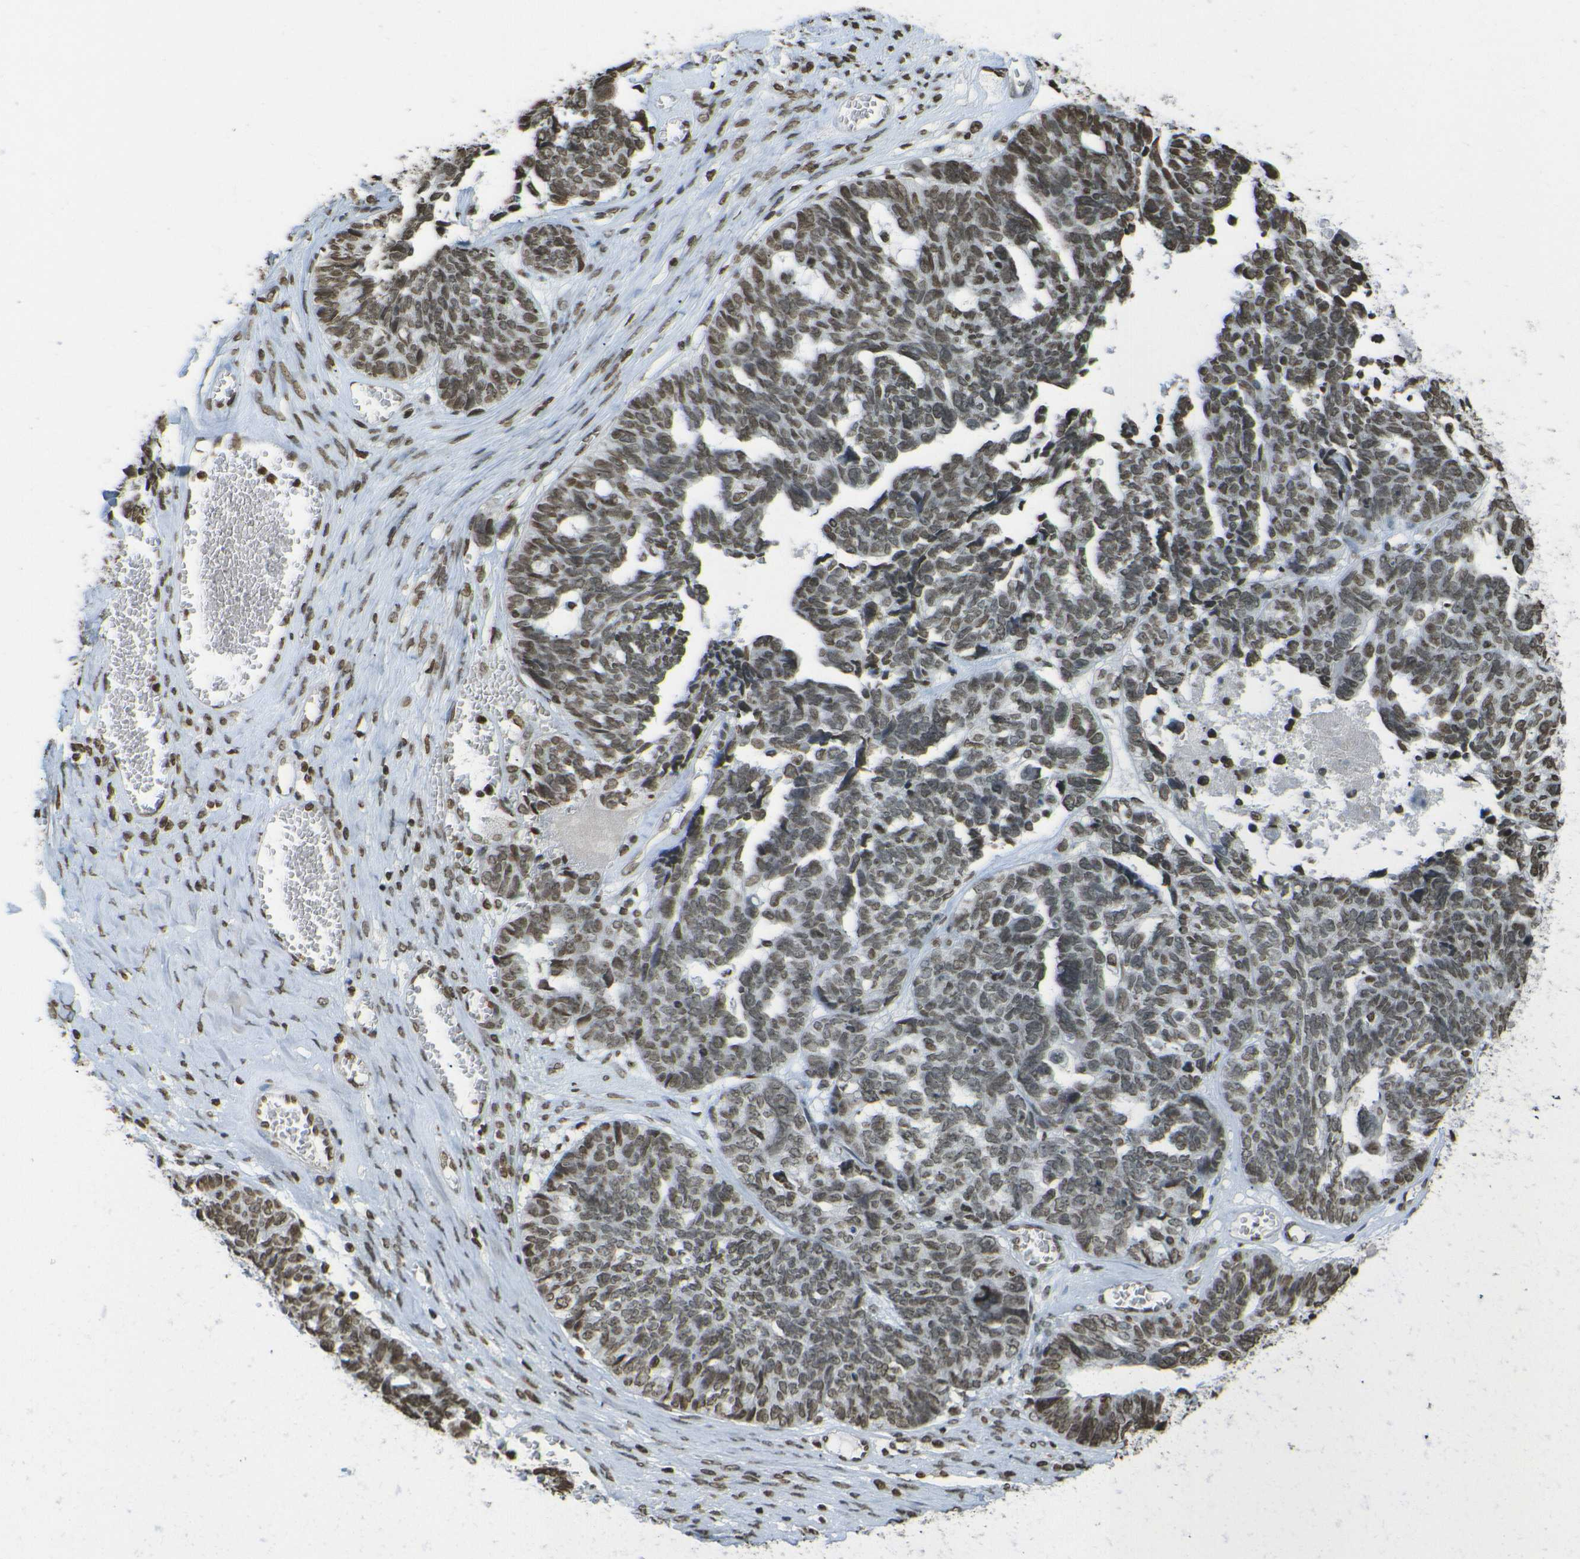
{"staining": {"intensity": "moderate", "quantity": ">75%", "location": "nuclear"}, "tissue": "ovarian cancer", "cell_type": "Tumor cells", "image_type": "cancer", "snomed": [{"axis": "morphology", "description": "Cystadenocarcinoma, serous, NOS"}, {"axis": "topography", "description": "Ovary"}], "caption": "High-magnification brightfield microscopy of serous cystadenocarcinoma (ovarian) stained with DAB (brown) and counterstained with hematoxylin (blue). tumor cells exhibit moderate nuclear positivity is seen in approximately>75% of cells. (IHC, brightfield microscopy, high magnification).", "gene": "H4C16", "patient": {"sex": "female", "age": 79}}